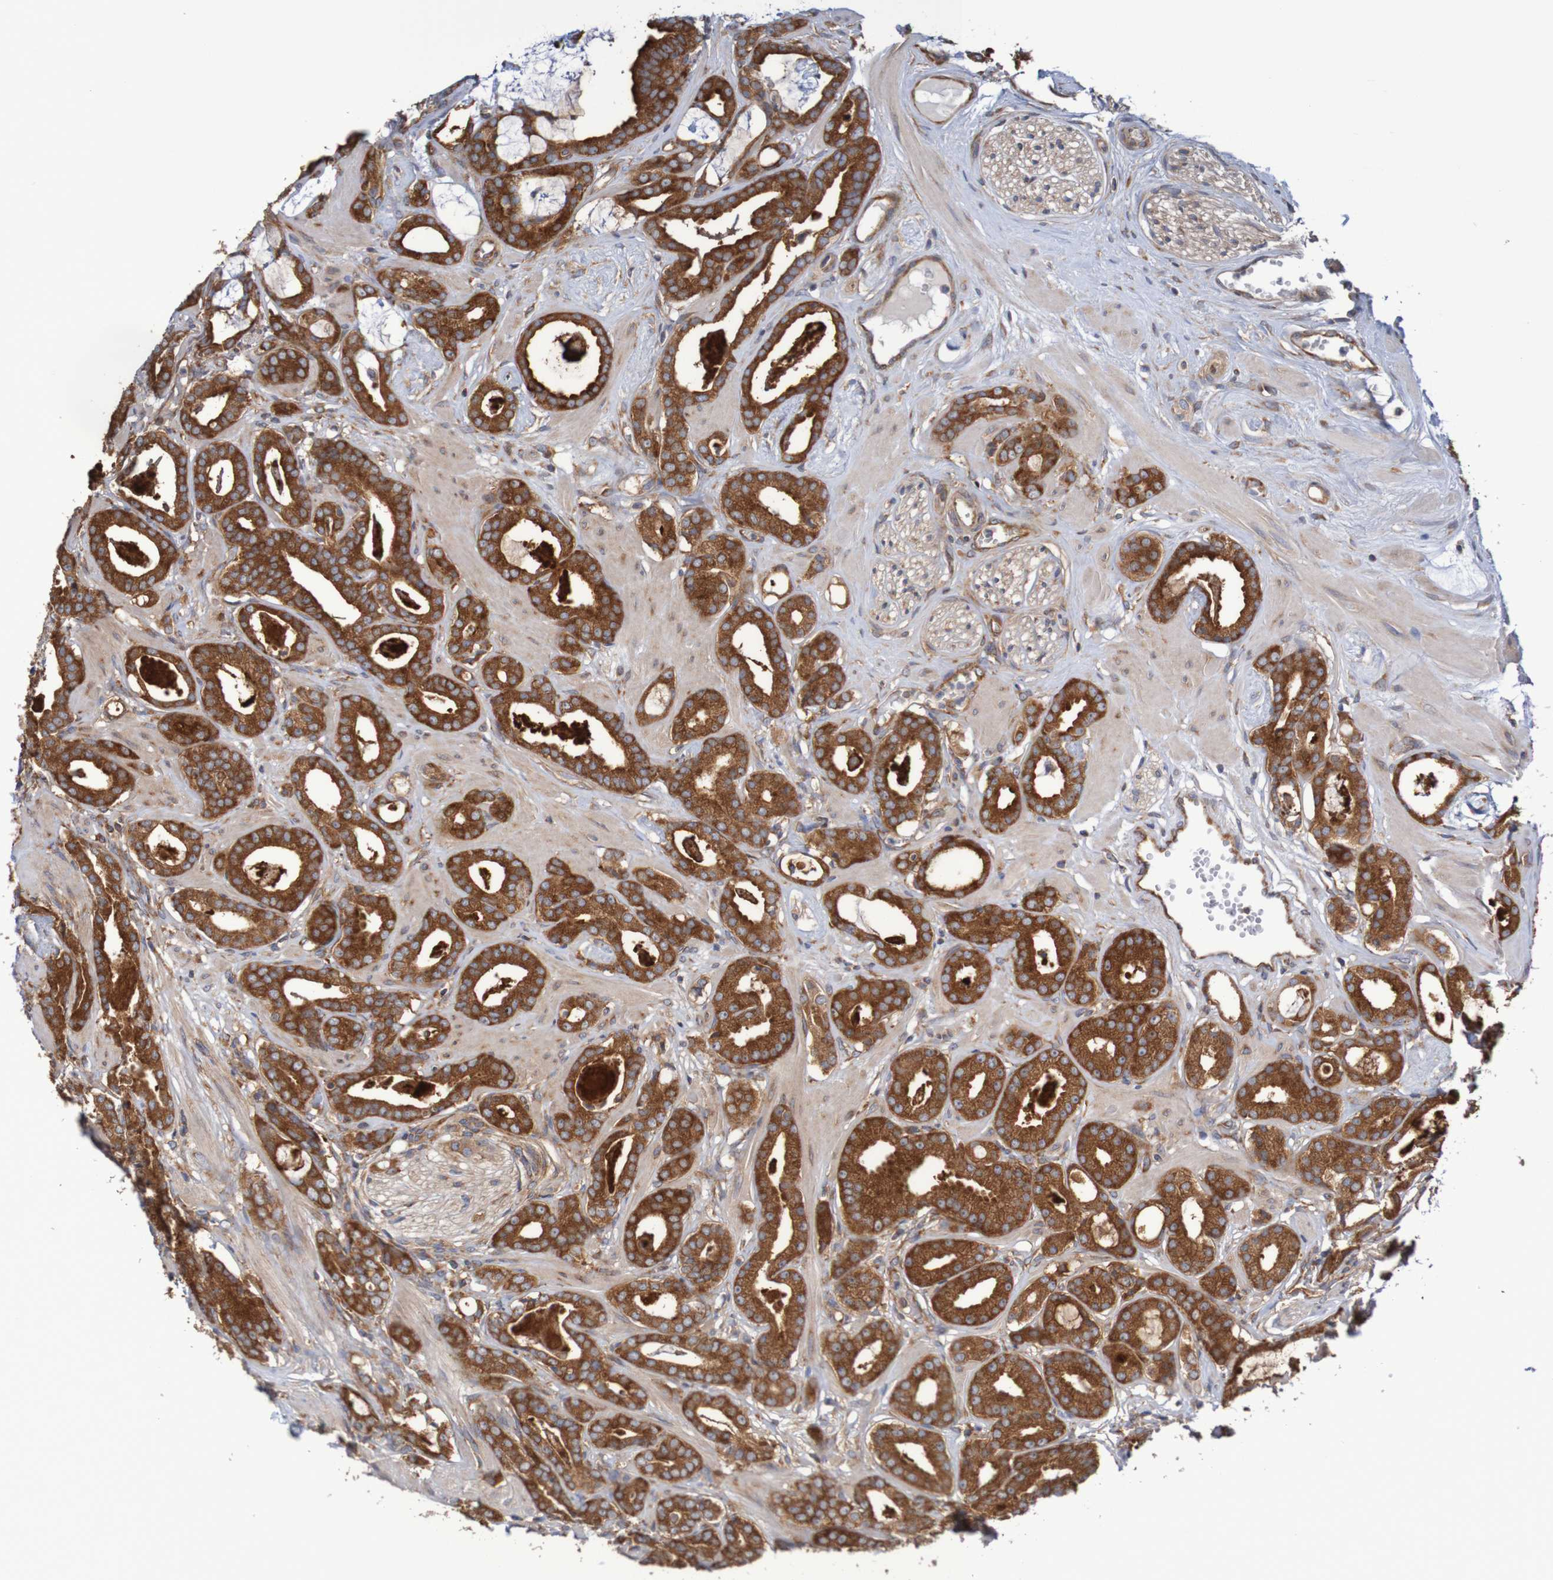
{"staining": {"intensity": "strong", "quantity": ">75%", "location": "cytoplasmic/membranous"}, "tissue": "prostate cancer", "cell_type": "Tumor cells", "image_type": "cancer", "snomed": [{"axis": "morphology", "description": "Adenocarcinoma, Low grade"}, {"axis": "topography", "description": "Prostate"}], "caption": "A brown stain shows strong cytoplasmic/membranous staining of a protein in human prostate low-grade adenocarcinoma tumor cells. (brown staining indicates protein expression, while blue staining denotes nuclei).", "gene": "LRRC47", "patient": {"sex": "male", "age": 53}}